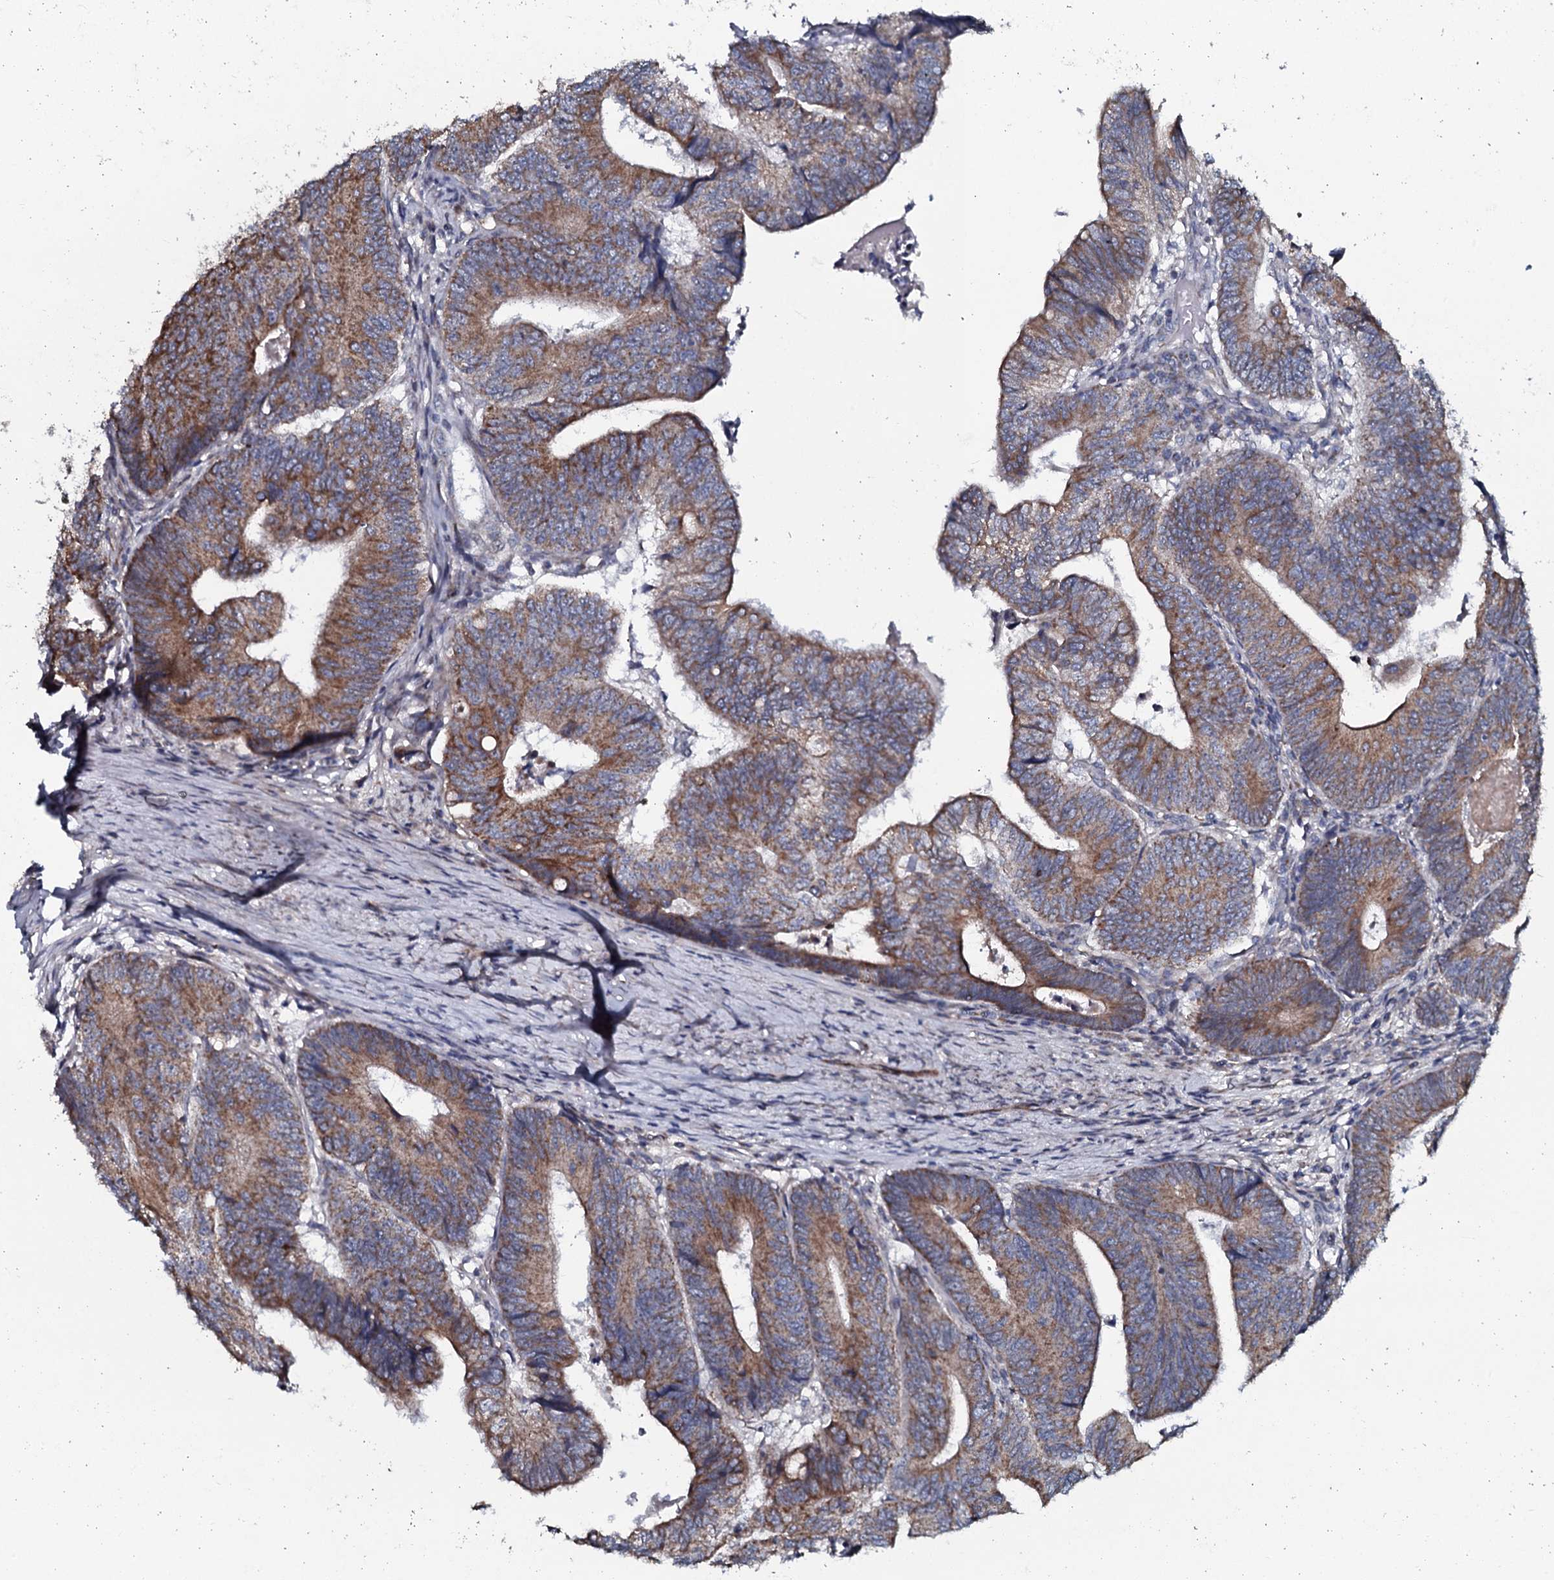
{"staining": {"intensity": "moderate", "quantity": ">75%", "location": "cytoplasmic/membranous"}, "tissue": "colorectal cancer", "cell_type": "Tumor cells", "image_type": "cancer", "snomed": [{"axis": "morphology", "description": "Adenocarcinoma, NOS"}, {"axis": "topography", "description": "Colon"}], "caption": "Immunohistochemistry (IHC) (DAB) staining of colorectal cancer reveals moderate cytoplasmic/membranous protein positivity in about >75% of tumor cells.", "gene": "KCTD4", "patient": {"sex": "female", "age": 67}}